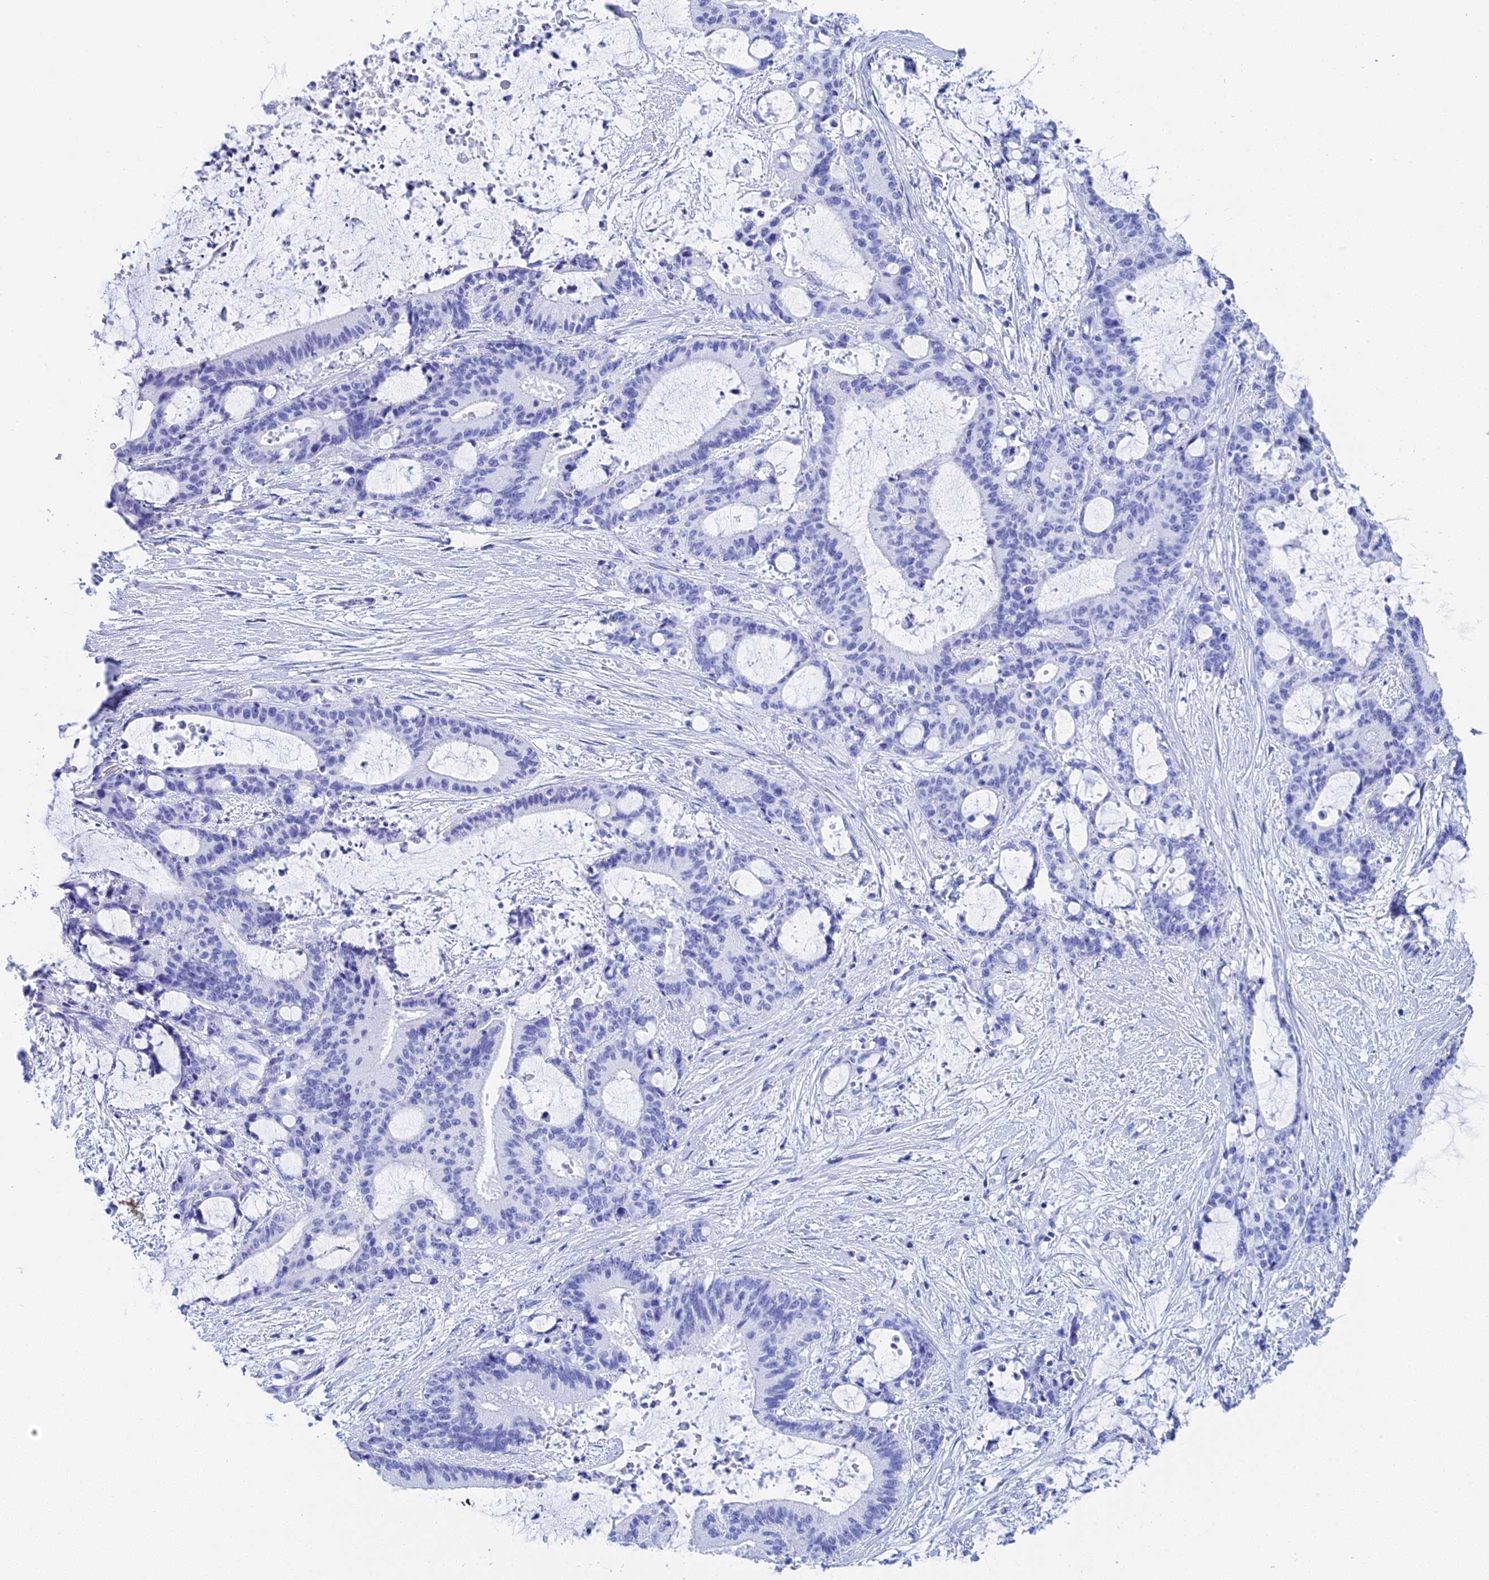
{"staining": {"intensity": "negative", "quantity": "none", "location": "none"}, "tissue": "liver cancer", "cell_type": "Tumor cells", "image_type": "cancer", "snomed": [{"axis": "morphology", "description": "Normal tissue, NOS"}, {"axis": "morphology", "description": "Cholangiocarcinoma"}, {"axis": "topography", "description": "Liver"}, {"axis": "topography", "description": "Peripheral nerve tissue"}], "caption": "This is a micrograph of IHC staining of liver cholangiocarcinoma, which shows no expression in tumor cells. The staining is performed using DAB (3,3'-diaminobenzidine) brown chromogen with nuclei counter-stained in using hematoxylin.", "gene": "TEX101", "patient": {"sex": "female", "age": 73}}